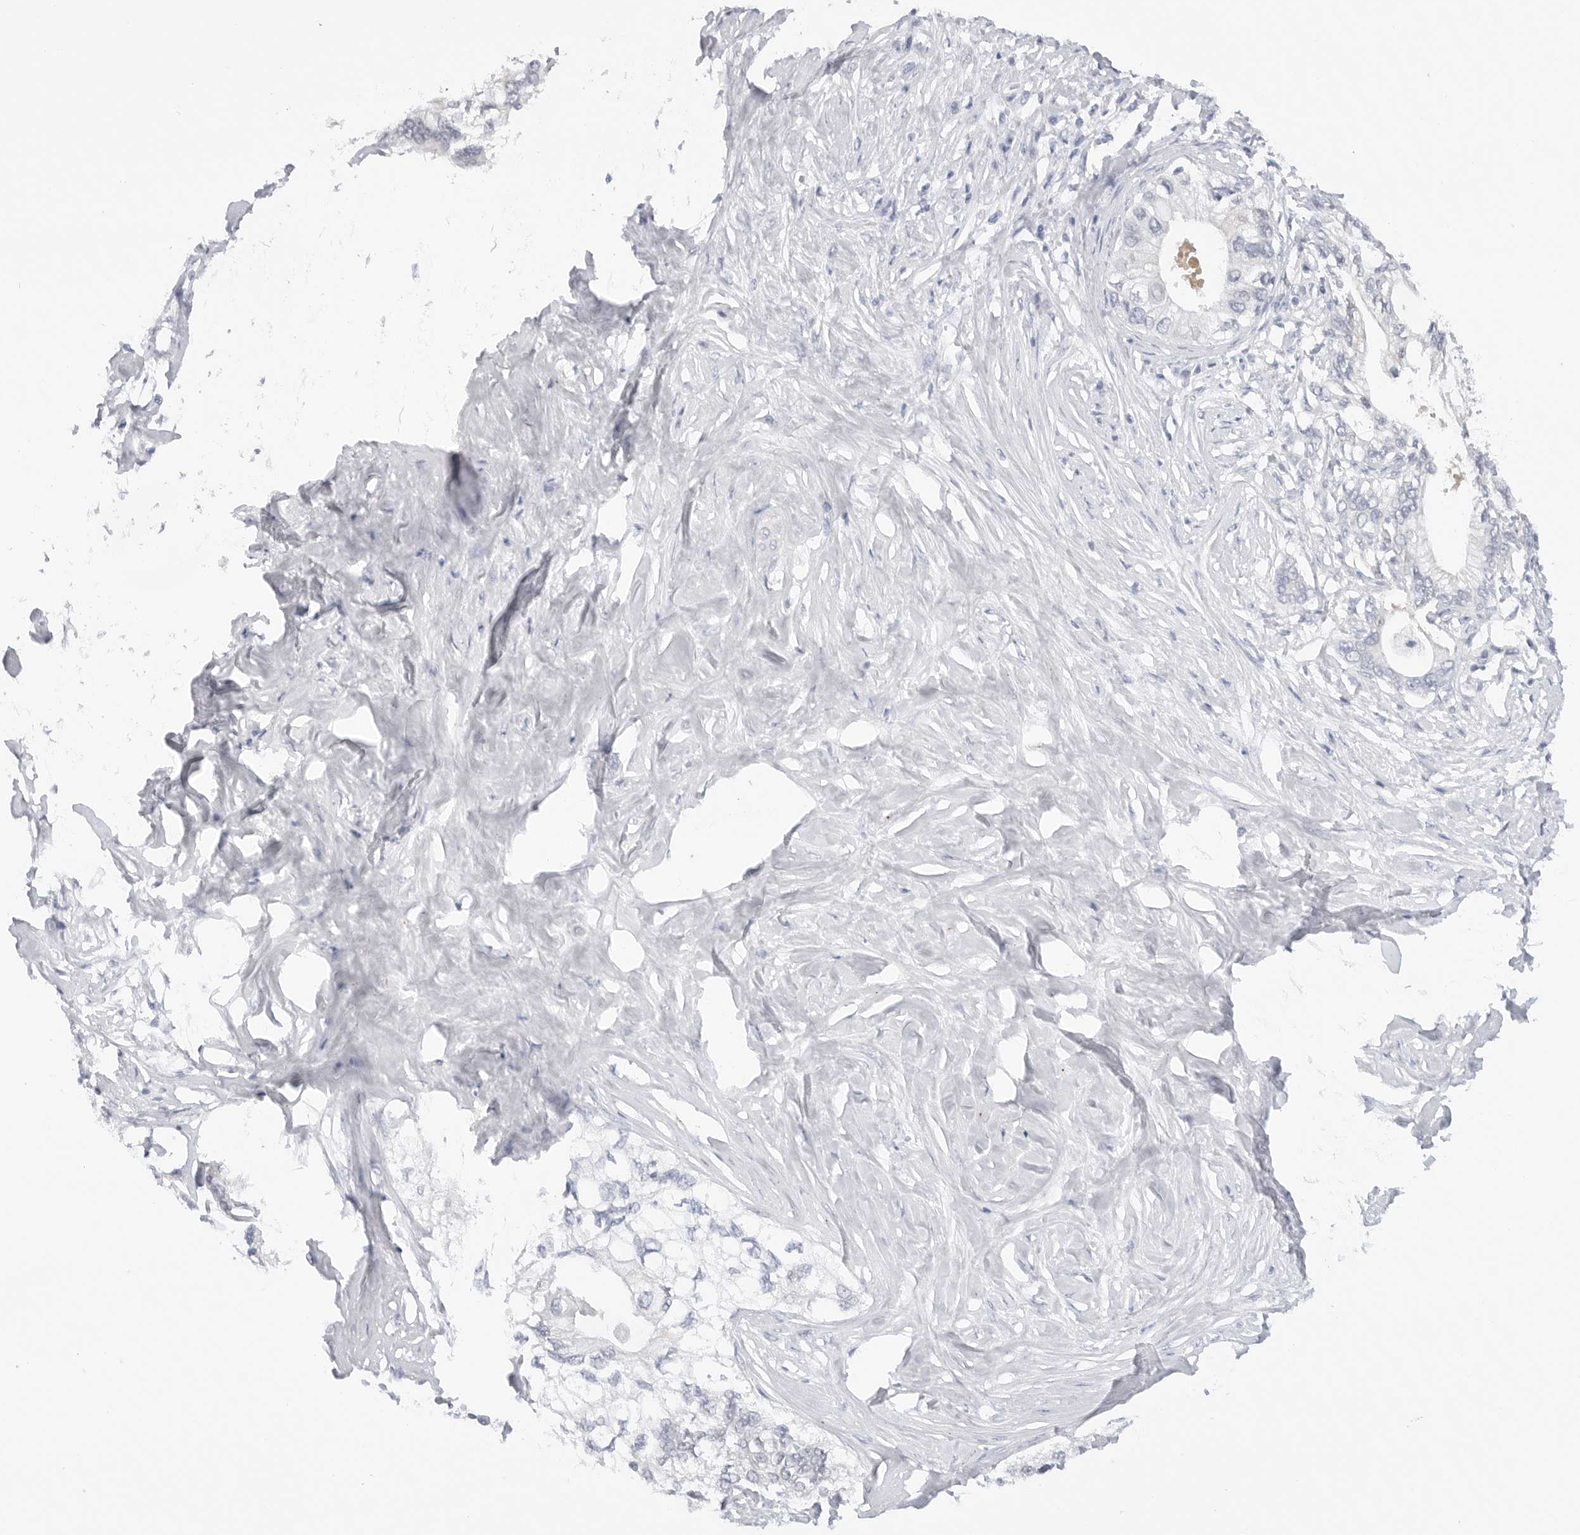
{"staining": {"intensity": "negative", "quantity": "none", "location": "none"}, "tissue": "pancreatic cancer", "cell_type": "Tumor cells", "image_type": "cancer", "snomed": [{"axis": "morphology", "description": "Normal tissue, NOS"}, {"axis": "morphology", "description": "Adenocarcinoma, NOS"}, {"axis": "topography", "description": "Pancreas"}, {"axis": "topography", "description": "Peripheral nerve tissue"}], "caption": "Human pancreatic cancer (adenocarcinoma) stained for a protein using immunohistochemistry reveals no expression in tumor cells.", "gene": "MAP2K5", "patient": {"sex": "male", "age": 59}}